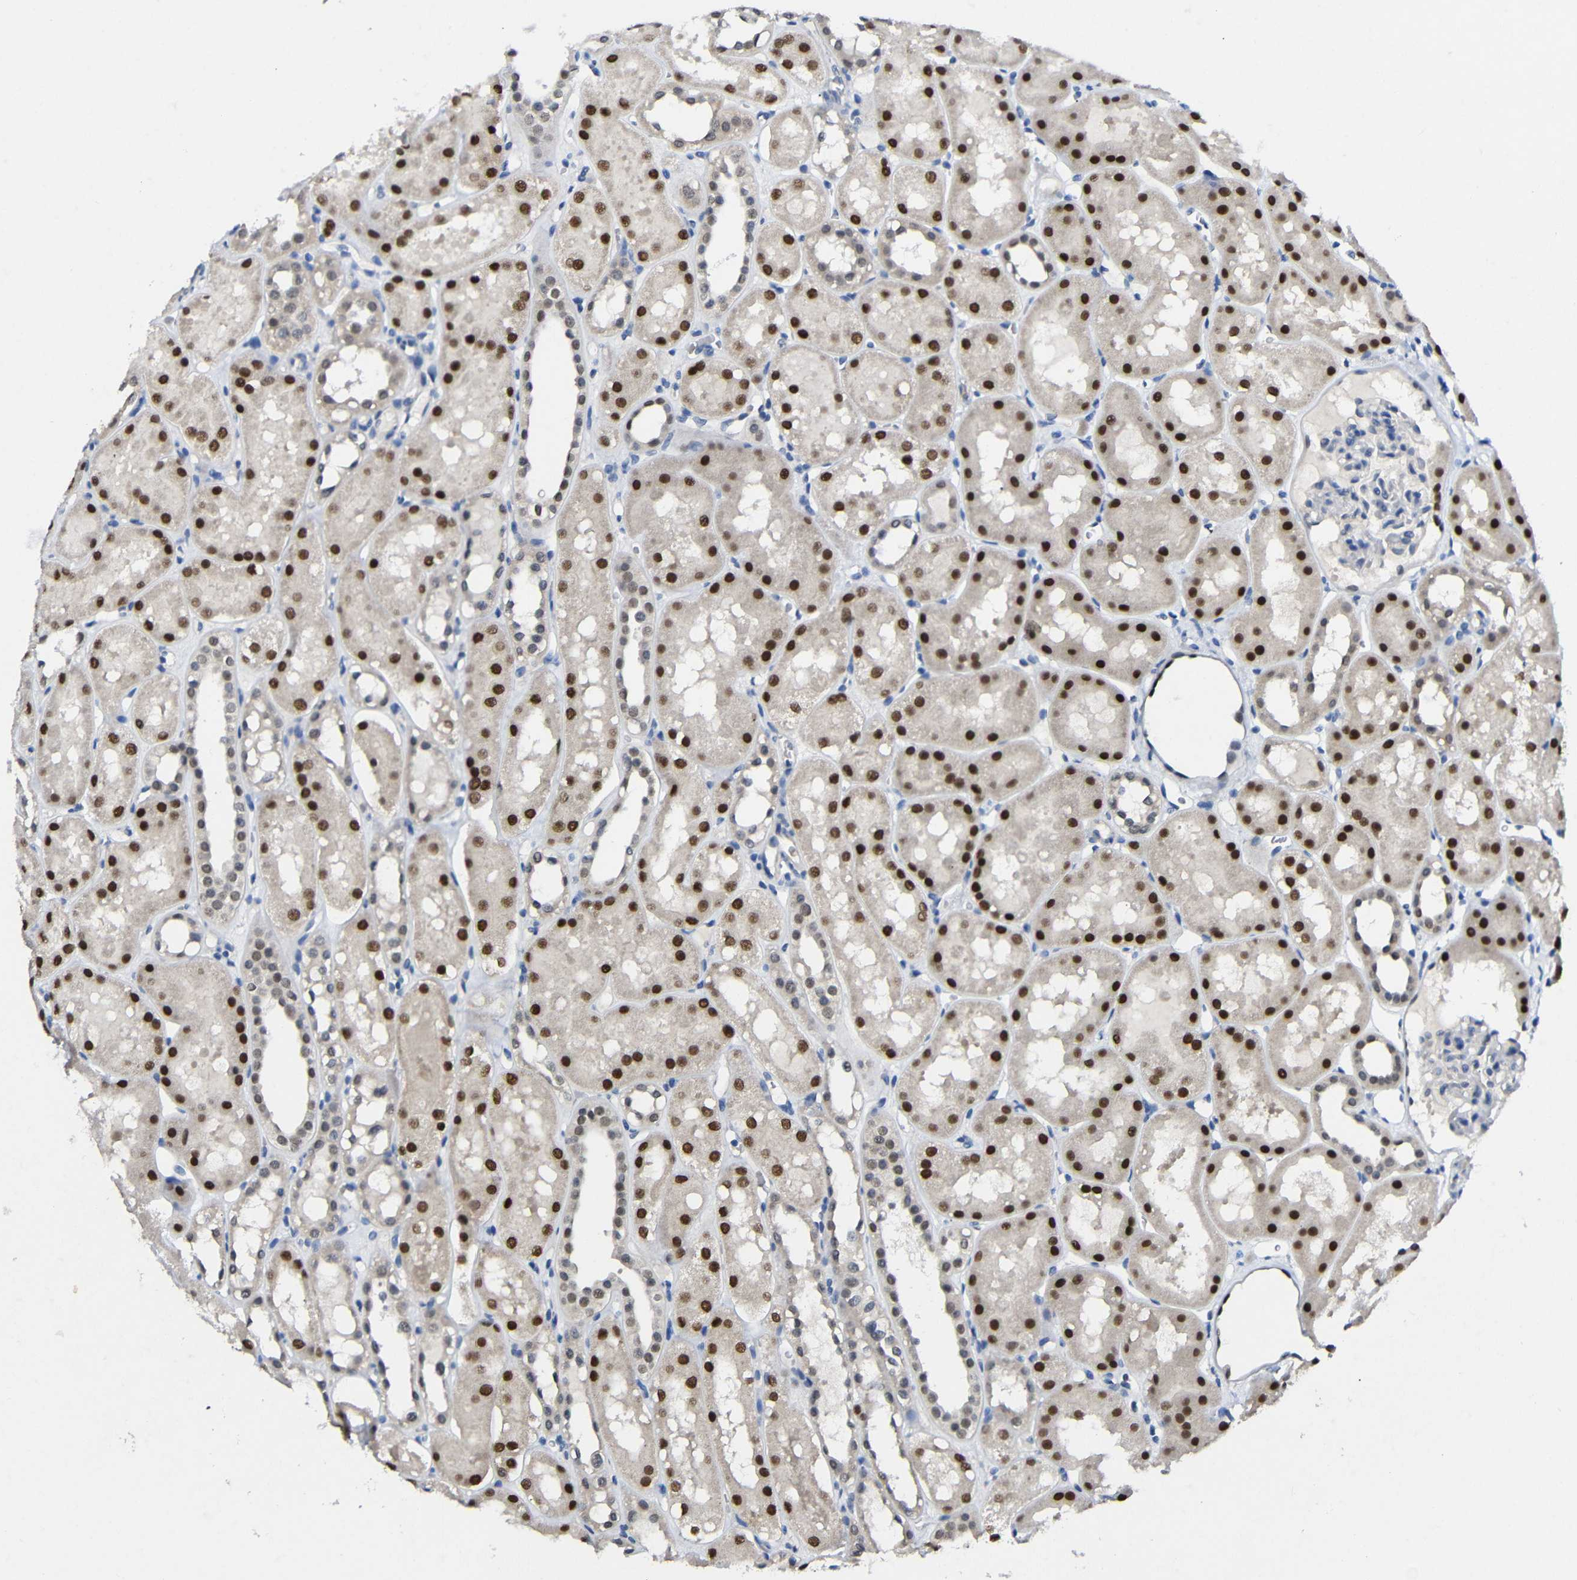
{"staining": {"intensity": "negative", "quantity": "none", "location": "none"}, "tissue": "kidney", "cell_type": "Cells in glomeruli", "image_type": "normal", "snomed": [{"axis": "morphology", "description": "Normal tissue, NOS"}, {"axis": "topography", "description": "Kidney"}, {"axis": "topography", "description": "Urinary bladder"}], "caption": "Cells in glomeruli are negative for protein expression in benign human kidney.", "gene": "HNF1A", "patient": {"sex": "male", "age": 16}}